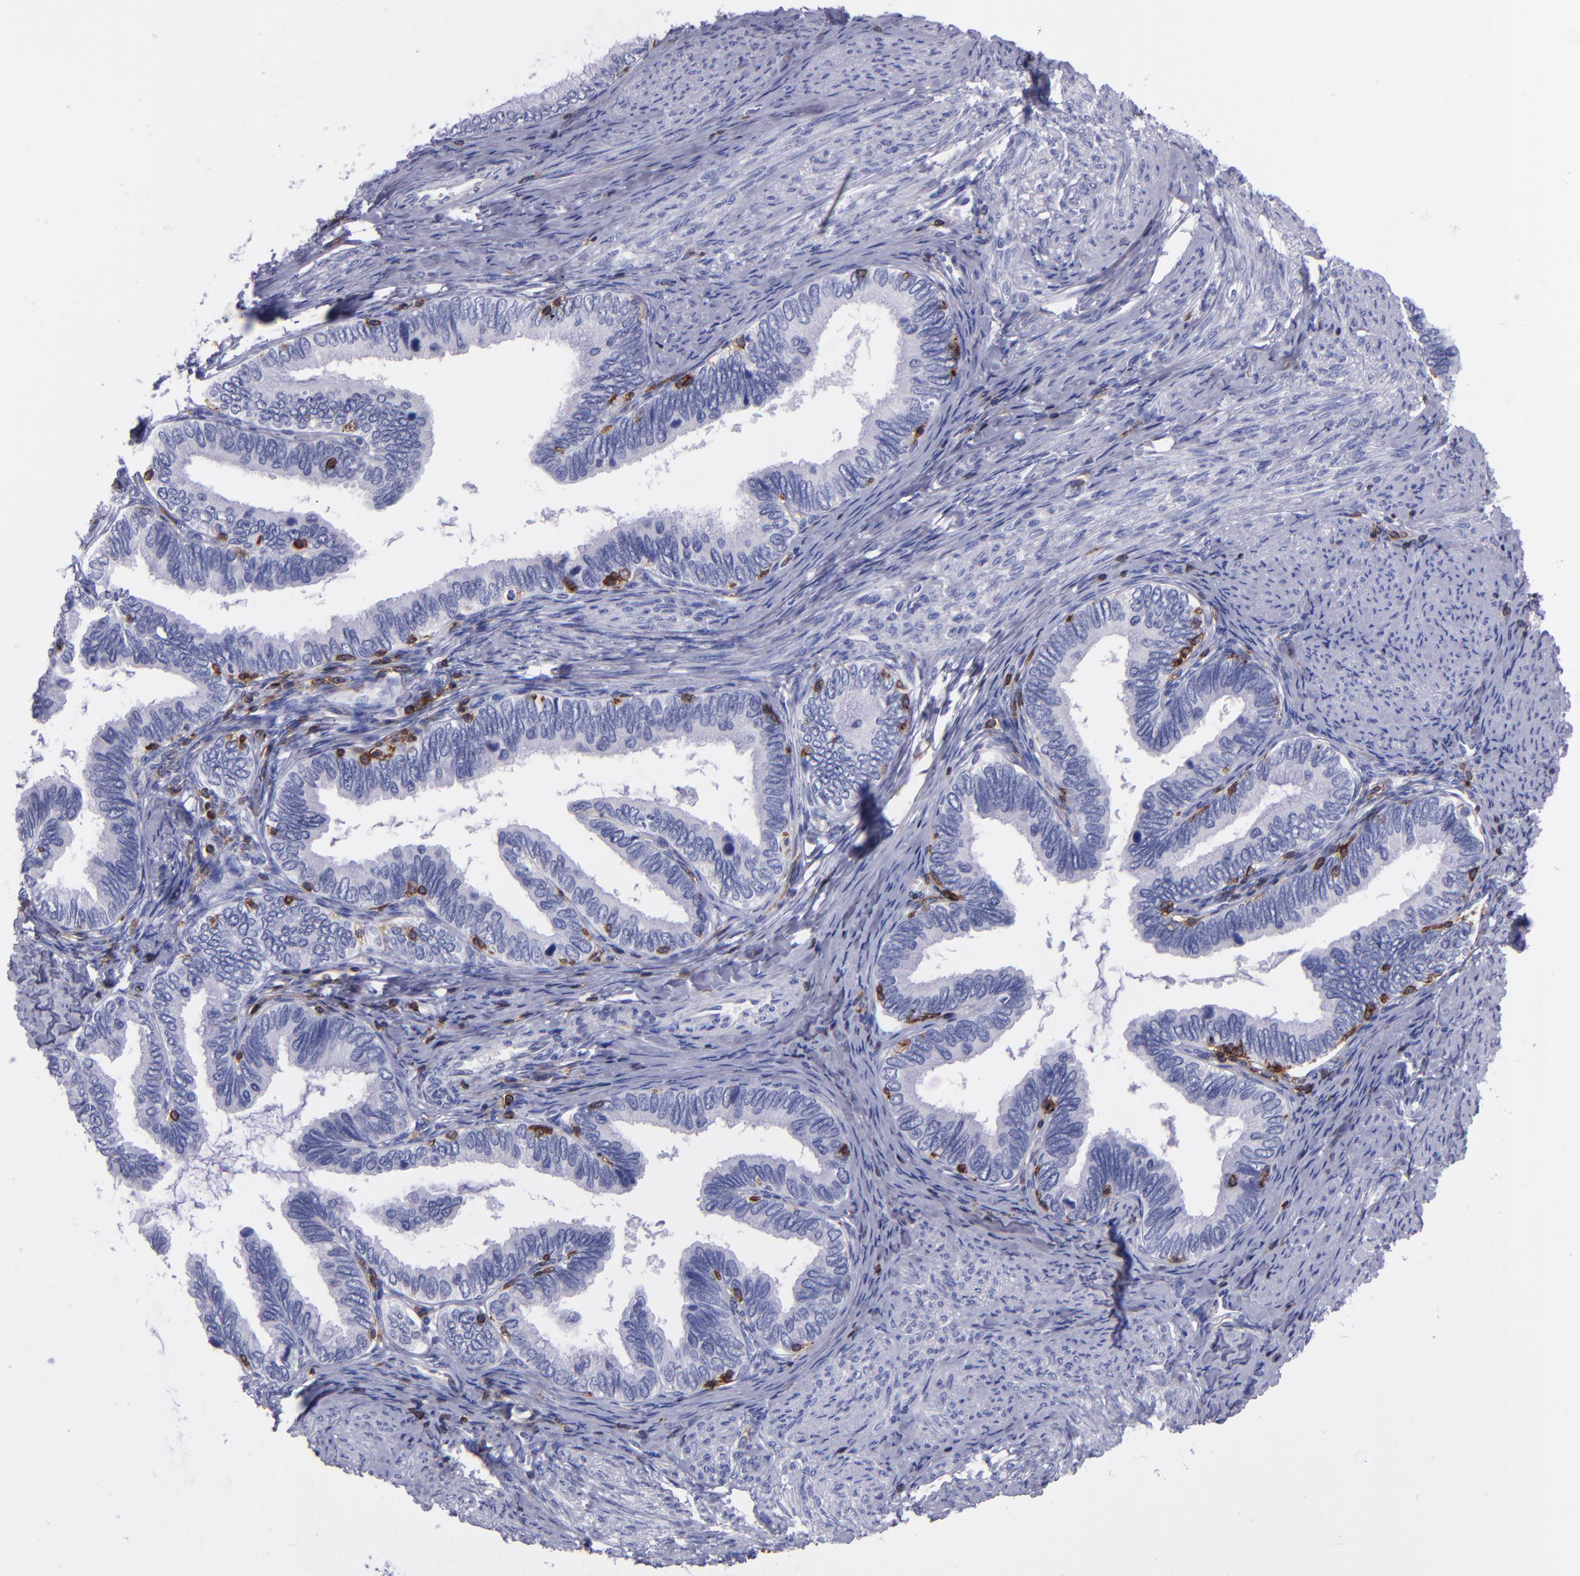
{"staining": {"intensity": "negative", "quantity": "none", "location": "none"}, "tissue": "cervical cancer", "cell_type": "Tumor cells", "image_type": "cancer", "snomed": [{"axis": "morphology", "description": "Adenocarcinoma, NOS"}, {"axis": "topography", "description": "Cervix"}], "caption": "Cervical adenocarcinoma stained for a protein using IHC reveals no positivity tumor cells.", "gene": "ICAM3", "patient": {"sex": "female", "age": 49}}